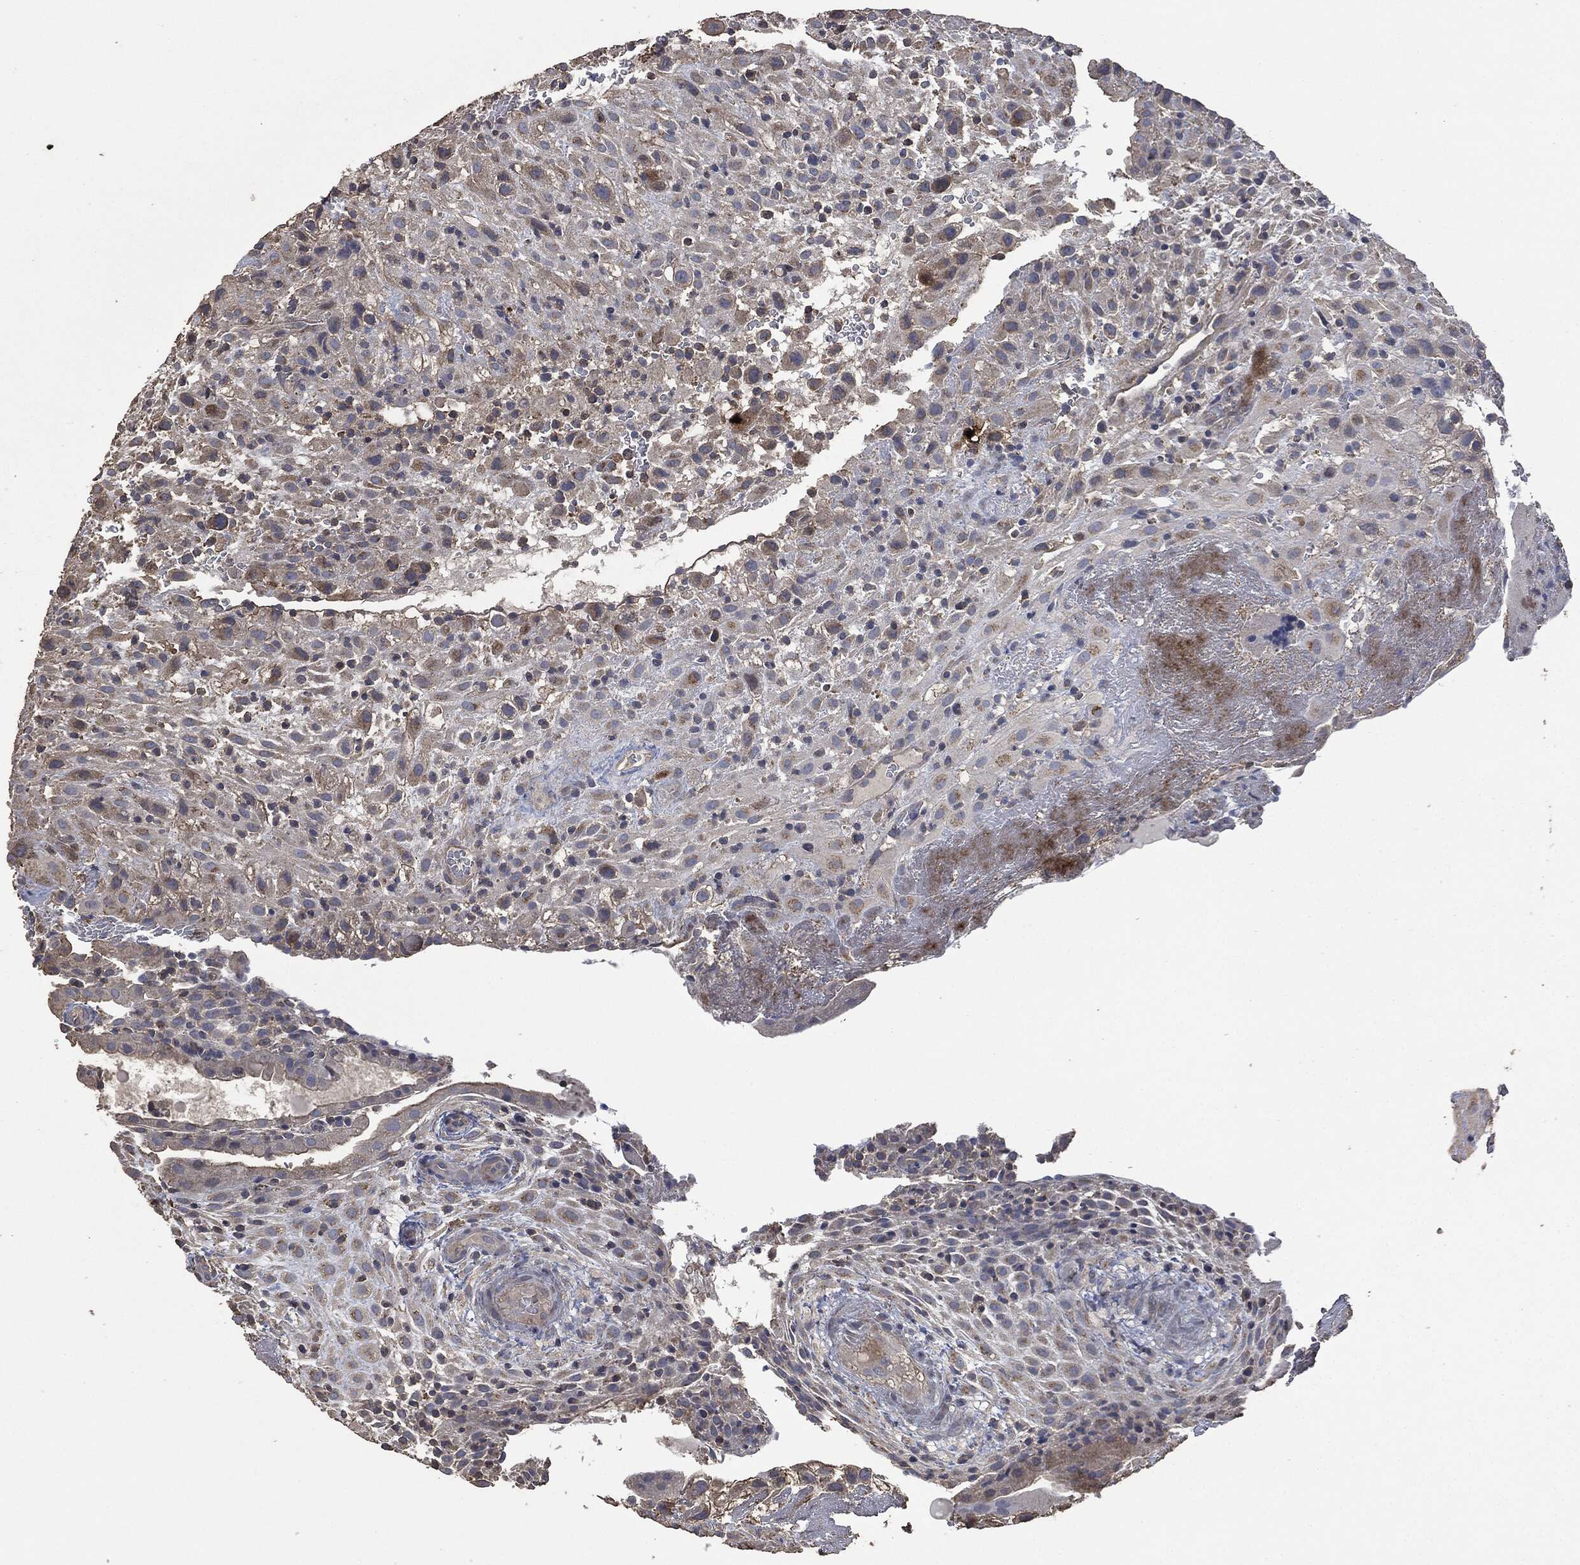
{"staining": {"intensity": "moderate", "quantity": "25%-75%", "location": "cytoplasmic/membranous"}, "tissue": "placenta", "cell_type": "Decidual cells", "image_type": "normal", "snomed": [{"axis": "morphology", "description": "Normal tissue, NOS"}, {"axis": "topography", "description": "Placenta"}], "caption": "A histopathology image of placenta stained for a protein reveals moderate cytoplasmic/membranous brown staining in decidual cells. The staining was performed using DAB (3,3'-diaminobenzidine) to visualize the protein expression in brown, while the nuclei were stained in blue with hematoxylin (Magnification: 20x).", "gene": "MSLN", "patient": {"sex": "female", "age": 19}}